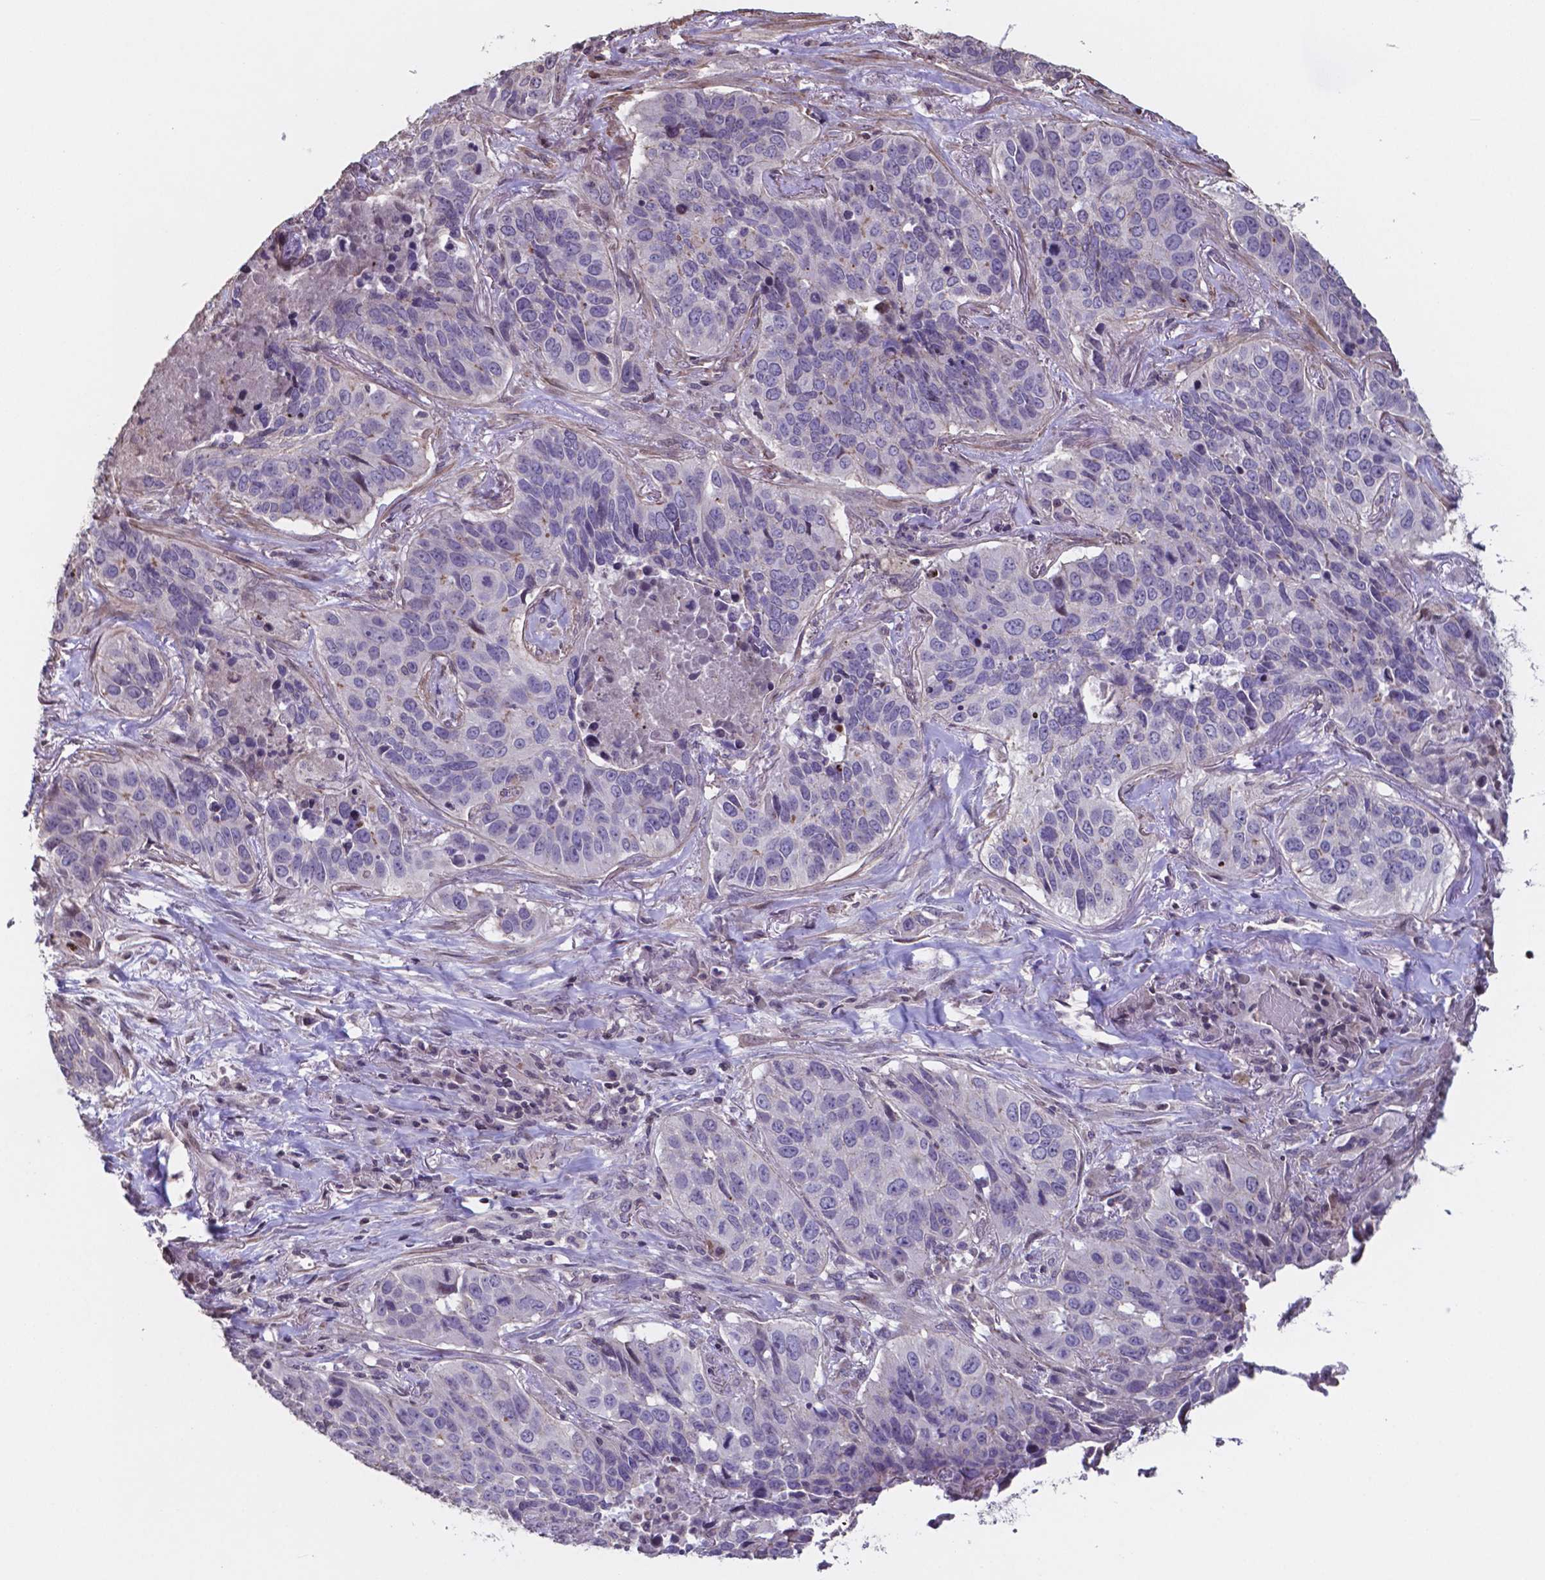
{"staining": {"intensity": "negative", "quantity": "none", "location": "none"}, "tissue": "lung cancer", "cell_type": "Tumor cells", "image_type": "cancer", "snomed": [{"axis": "morphology", "description": "Normal tissue, NOS"}, {"axis": "morphology", "description": "Squamous cell carcinoma, NOS"}, {"axis": "topography", "description": "Bronchus"}, {"axis": "topography", "description": "Lung"}], "caption": "DAB immunohistochemical staining of lung cancer exhibits no significant expression in tumor cells.", "gene": "MLC1", "patient": {"sex": "male", "age": 64}}